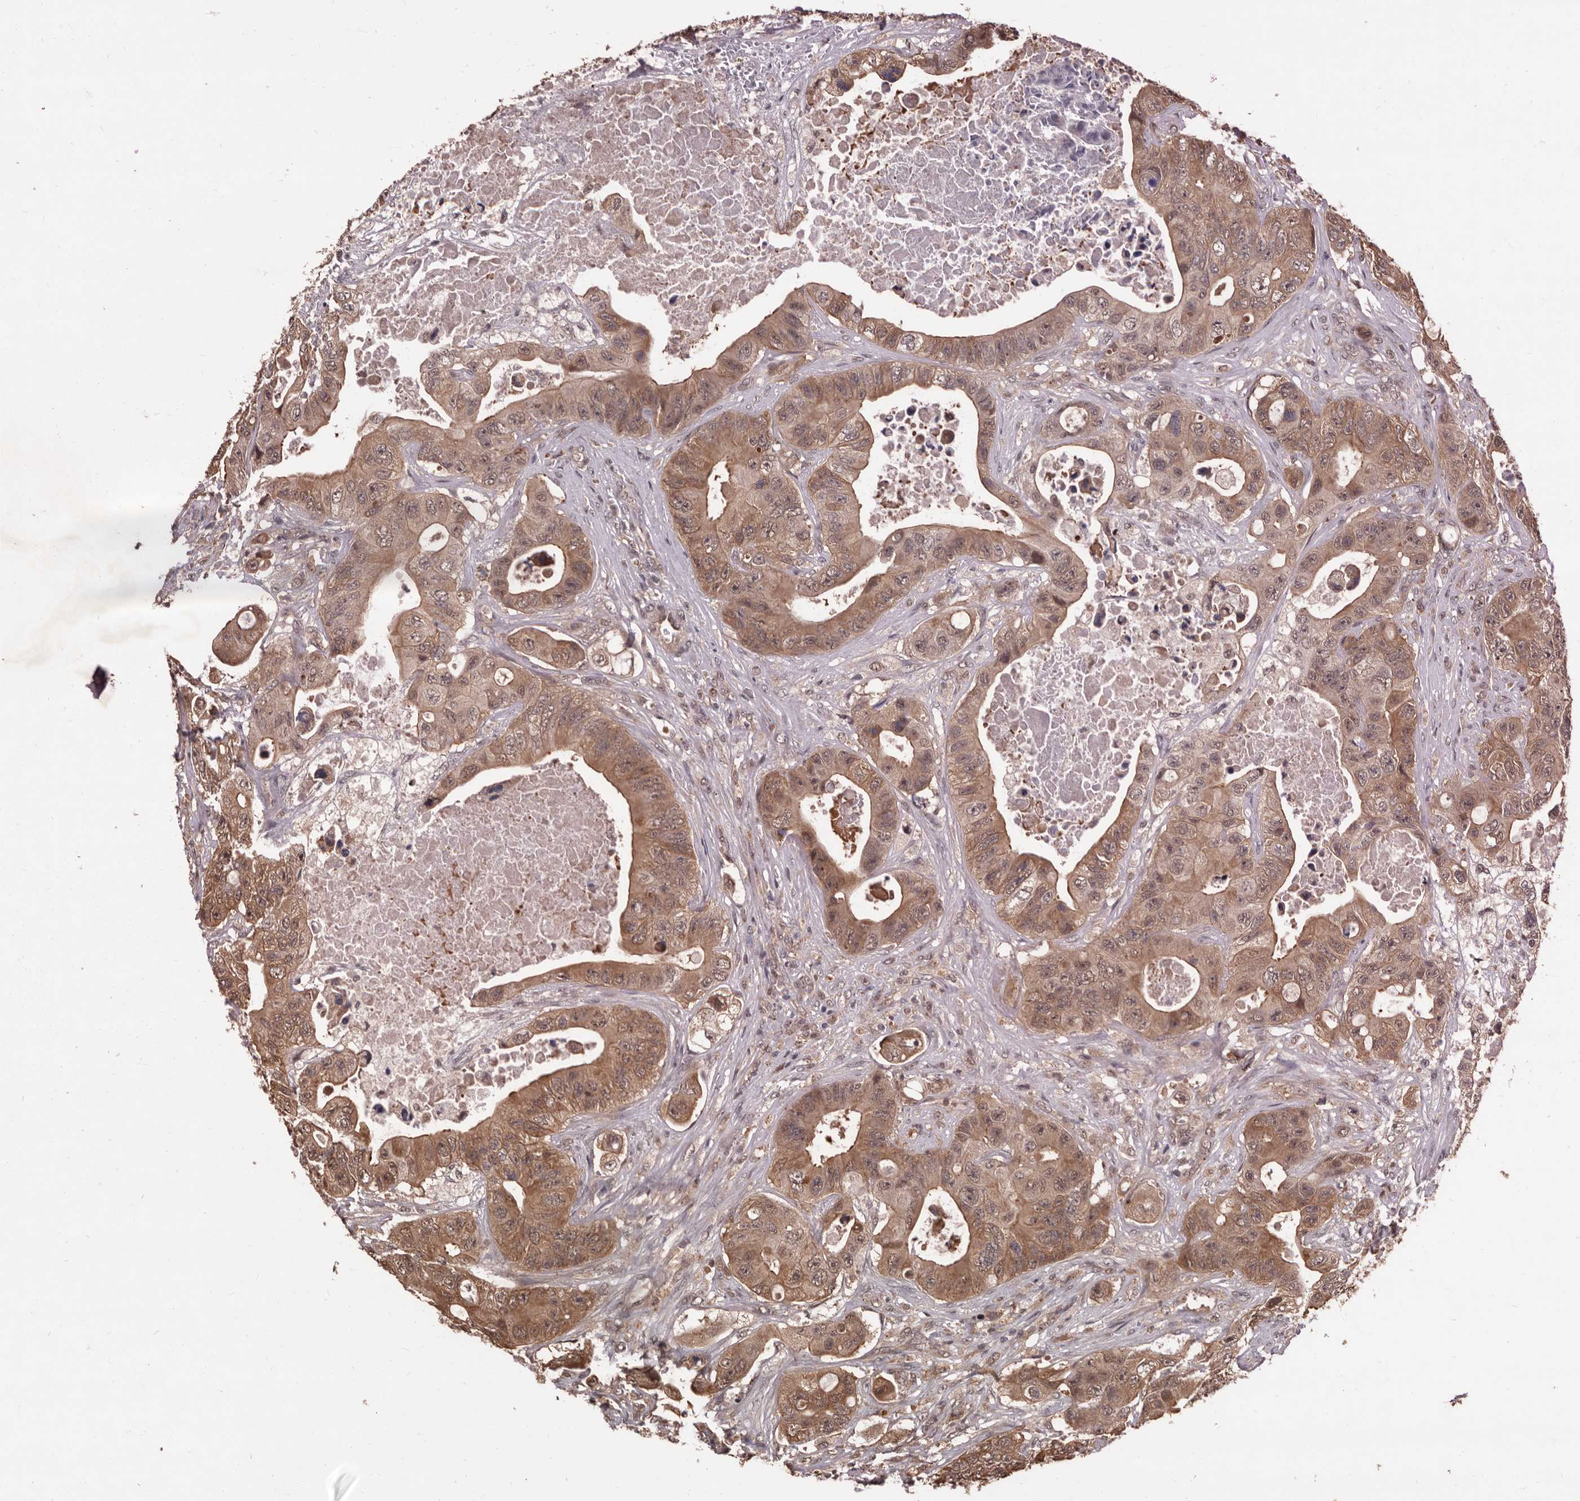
{"staining": {"intensity": "moderate", "quantity": ">75%", "location": "cytoplasmic/membranous"}, "tissue": "colorectal cancer", "cell_type": "Tumor cells", "image_type": "cancer", "snomed": [{"axis": "morphology", "description": "Adenocarcinoma, NOS"}, {"axis": "topography", "description": "Colon"}], "caption": "Immunohistochemical staining of human colorectal cancer shows medium levels of moderate cytoplasmic/membranous staining in about >75% of tumor cells.", "gene": "AHR", "patient": {"sex": "female", "age": 46}}